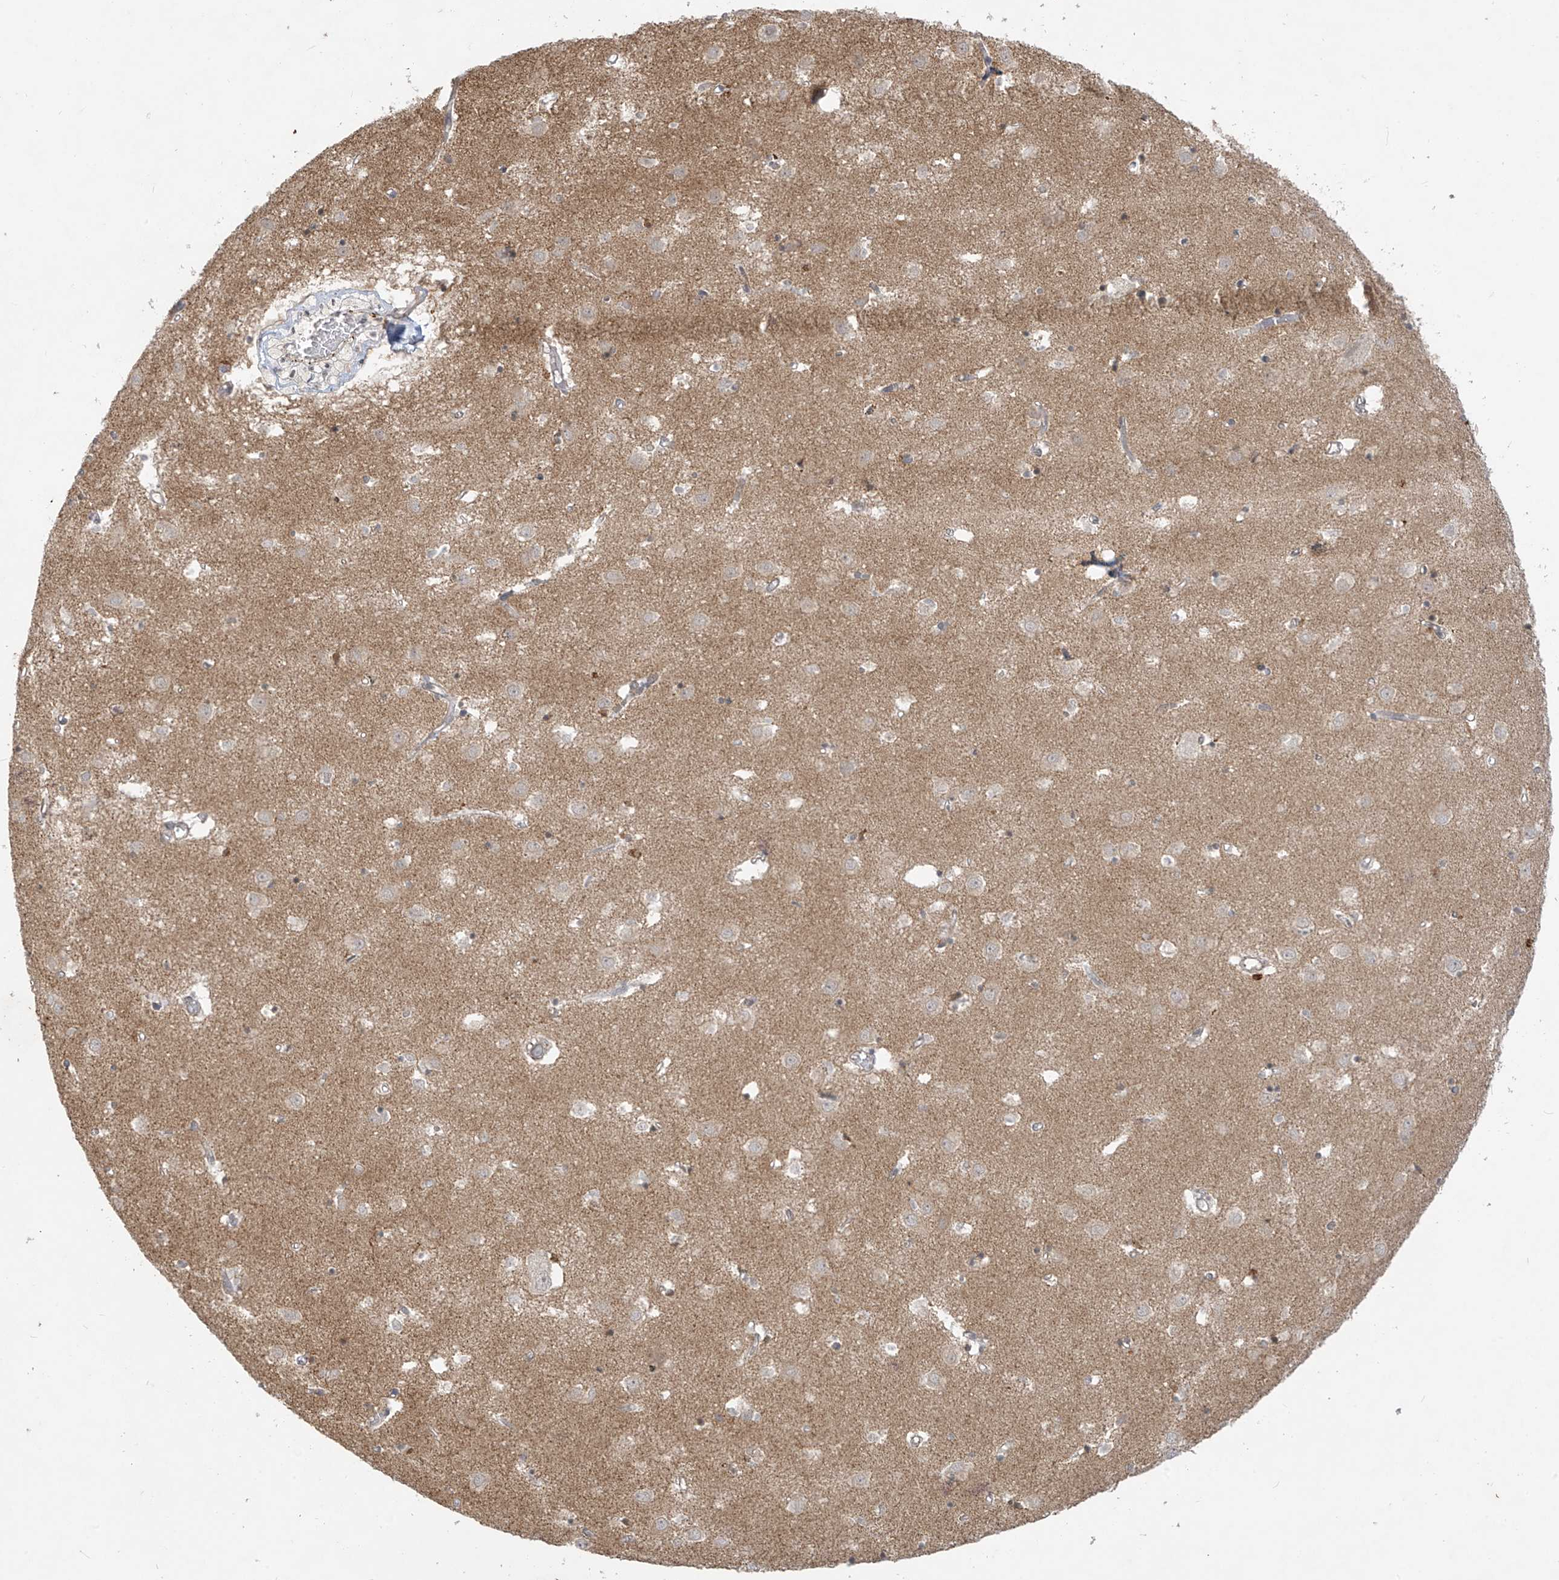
{"staining": {"intensity": "weak", "quantity": "<25%", "location": "cytoplasmic/membranous"}, "tissue": "caudate", "cell_type": "Glial cells", "image_type": "normal", "snomed": [{"axis": "morphology", "description": "Normal tissue, NOS"}, {"axis": "topography", "description": "Lateral ventricle wall"}], "caption": "A high-resolution image shows immunohistochemistry (IHC) staining of normal caudate, which shows no significant expression in glial cells. Nuclei are stained in blue.", "gene": "DGKQ", "patient": {"sex": "male", "age": 70}}